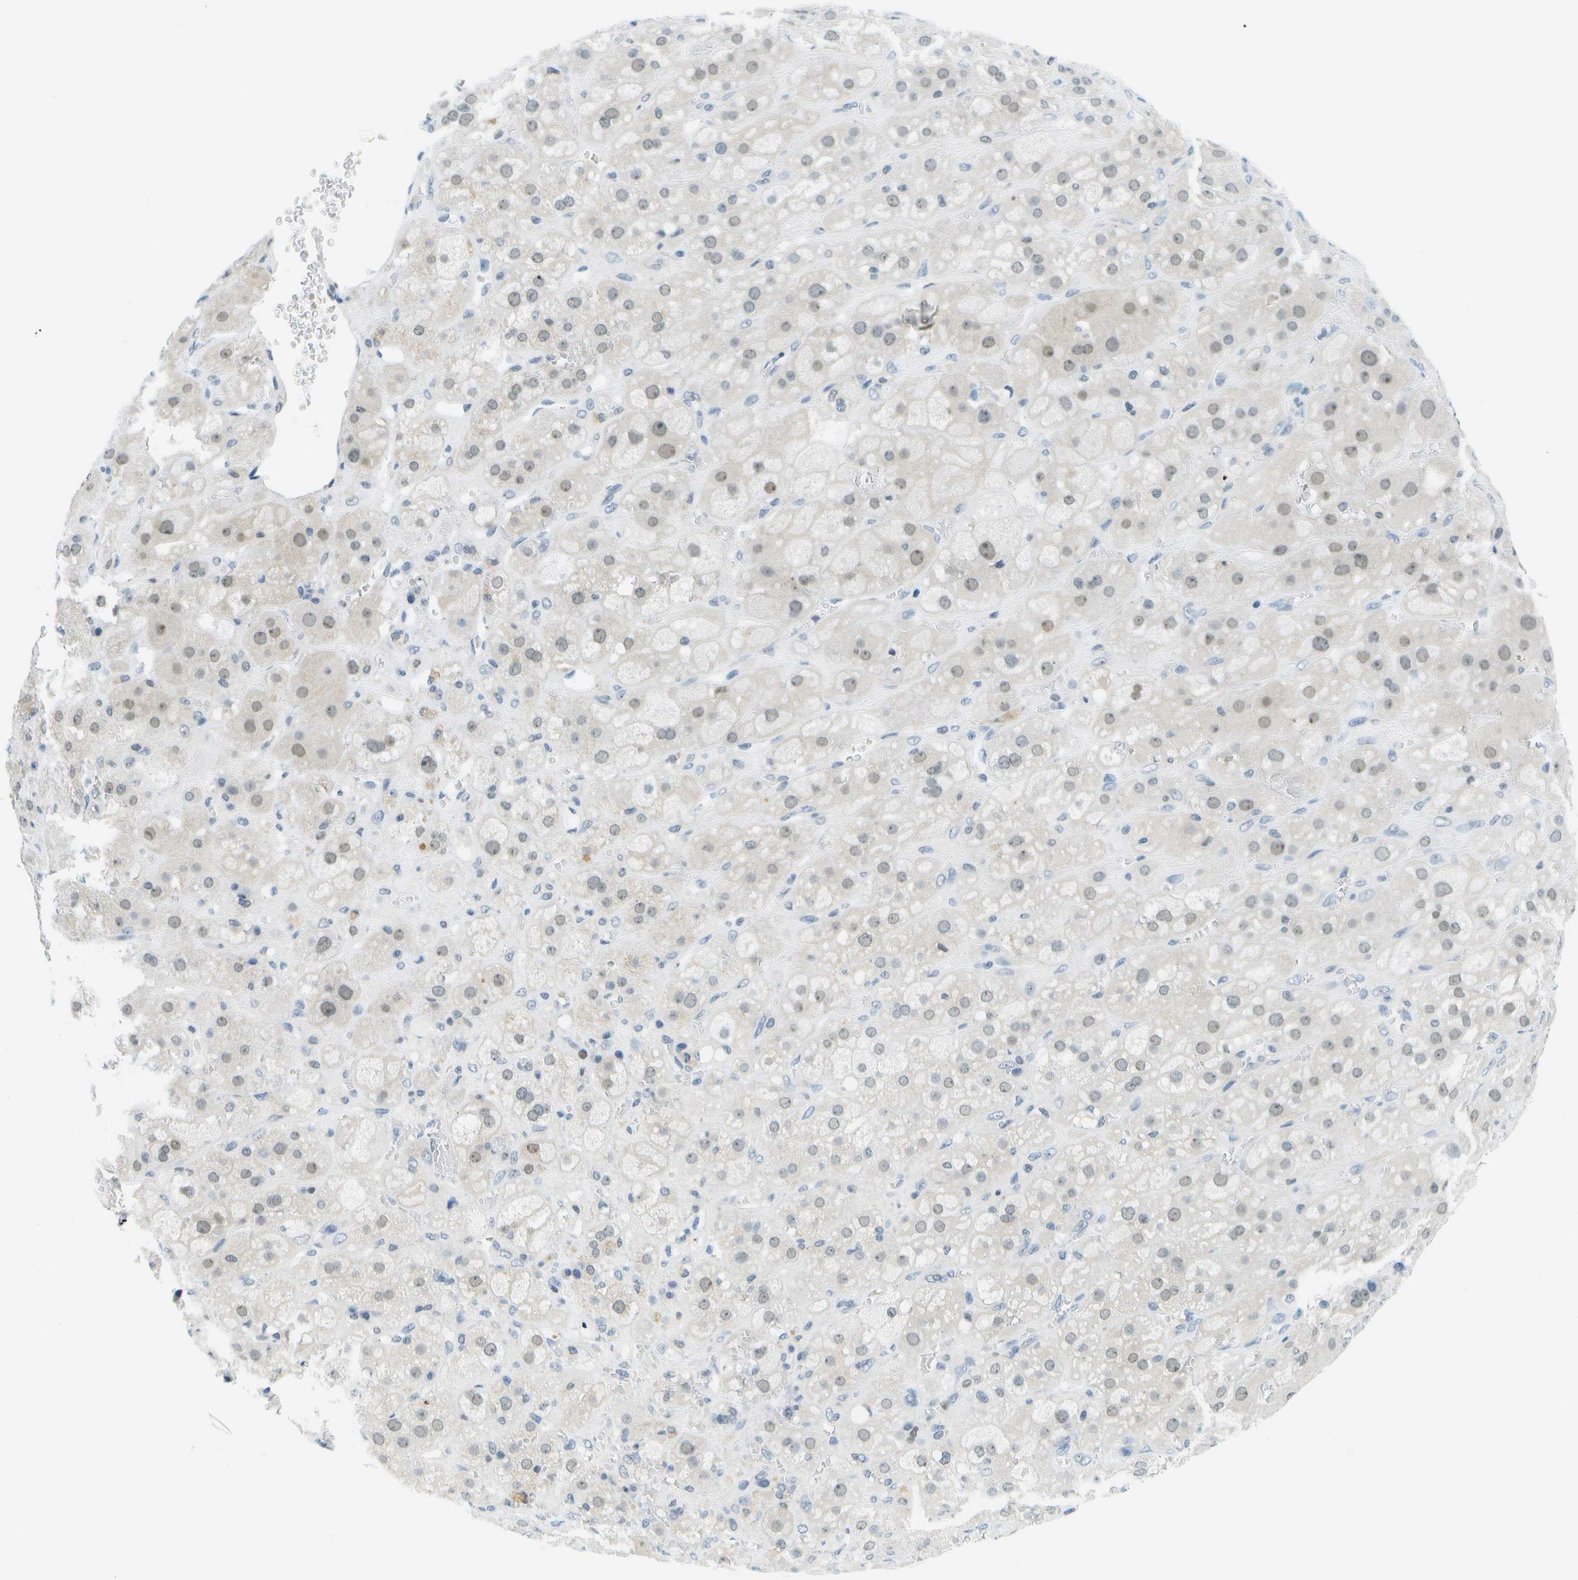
{"staining": {"intensity": "weak", "quantity": "25%-75%", "location": "nuclear"}, "tissue": "adrenal gland", "cell_type": "Glandular cells", "image_type": "normal", "snomed": [{"axis": "morphology", "description": "Normal tissue, NOS"}, {"axis": "topography", "description": "Adrenal gland"}], "caption": "An immunohistochemistry histopathology image of unremarkable tissue is shown. Protein staining in brown highlights weak nuclear positivity in adrenal gland within glandular cells.", "gene": "PITHD1", "patient": {"sex": "female", "age": 47}}